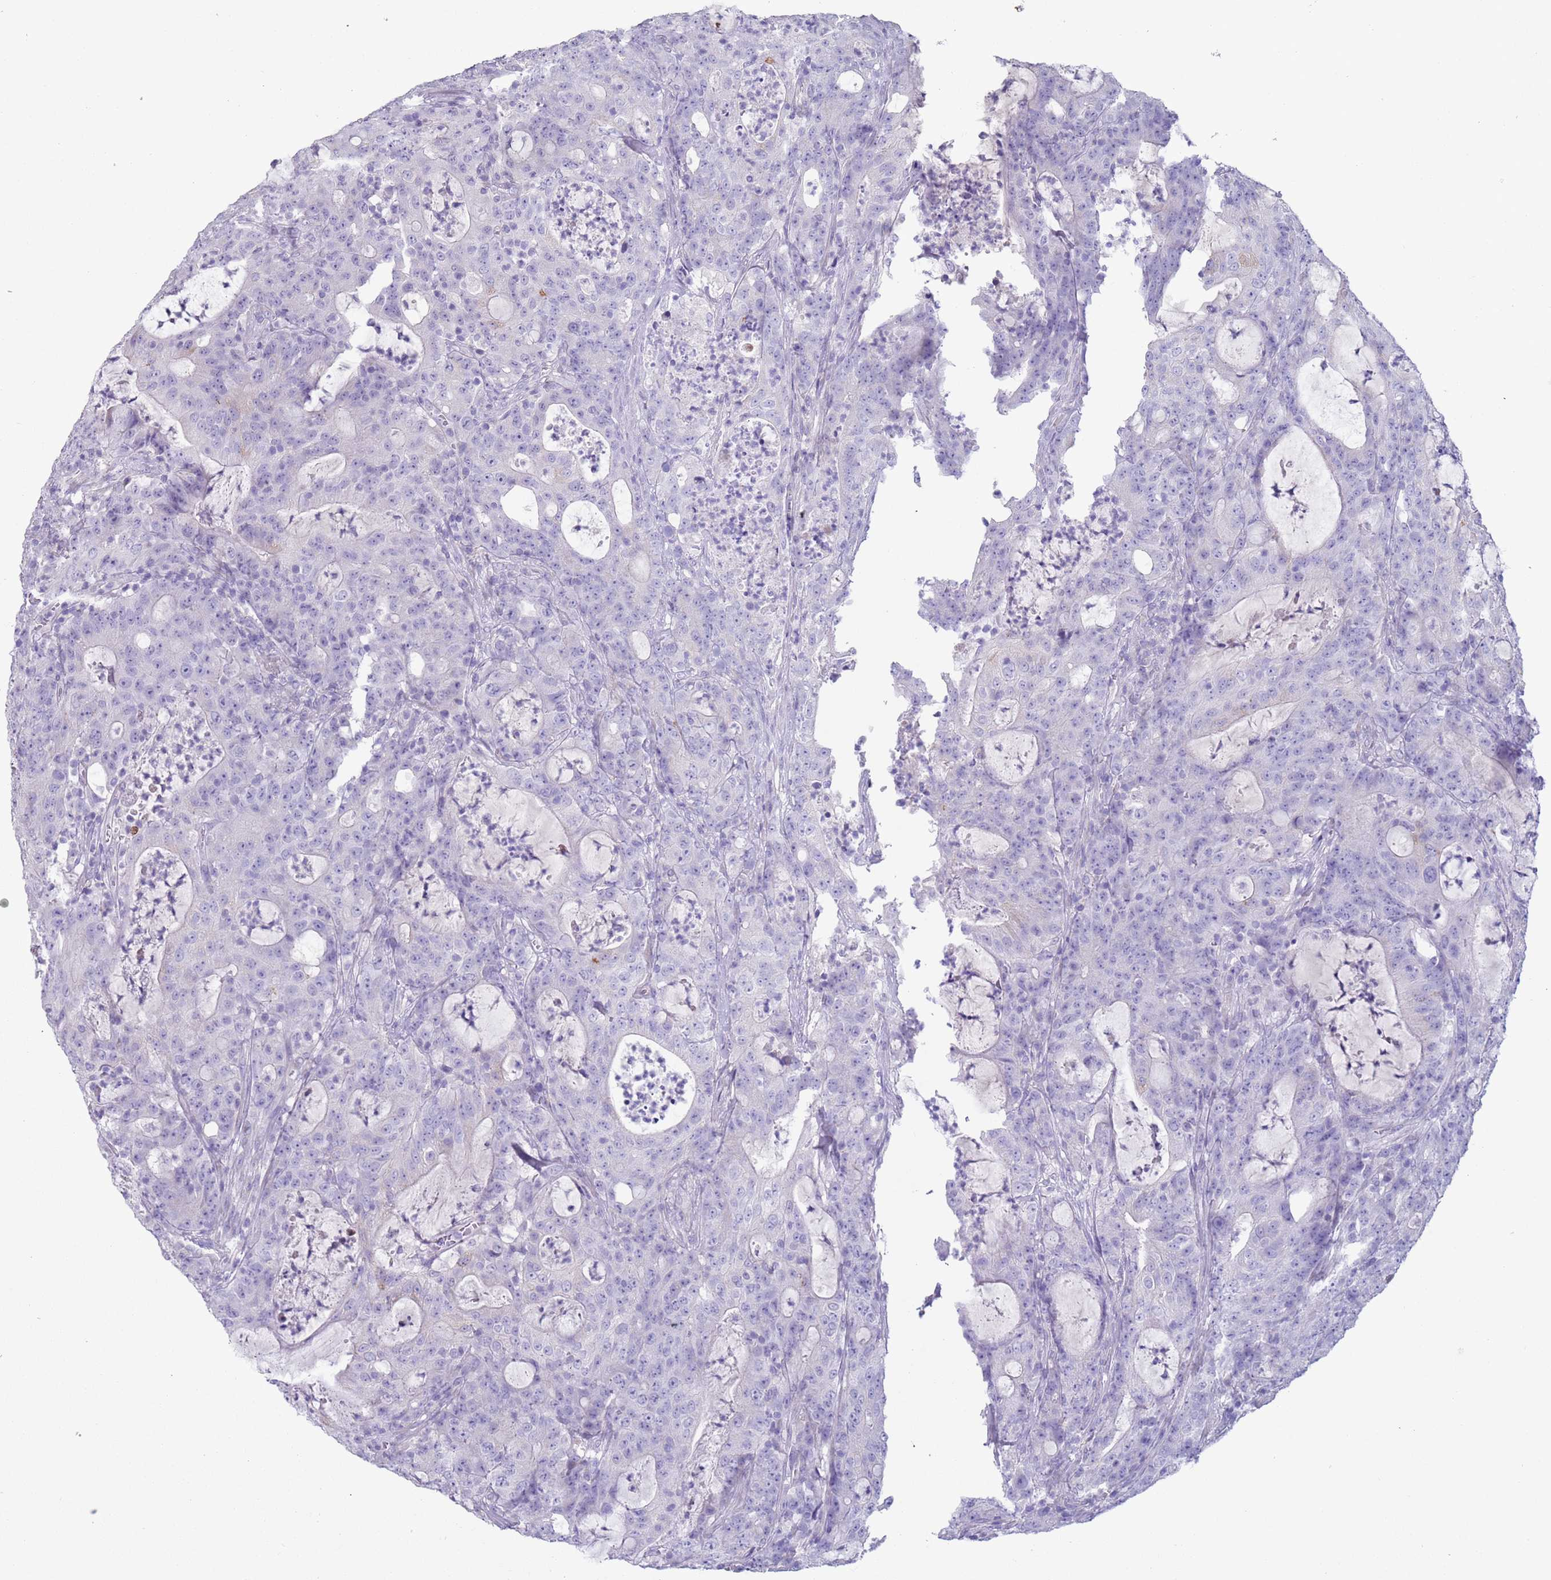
{"staining": {"intensity": "negative", "quantity": "none", "location": "none"}, "tissue": "colorectal cancer", "cell_type": "Tumor cells", "image_type": "cancer", "snomed": [{"axis": "morphology", "description": "Adenocarcinoma, NOS"}, {"axis": "topography", "description": "Colon"}], "caption": "High magnification brightfield microscopy of adenocarcinoma (colorectal) stained with DAB (3,3'-diaminobenzidine) (brown) and counterstained with hematoxylin (blue): tumor cells show no significant positivity. Nuclei are stained in blue.", "gene": "NPAP1", "patient": {"sex": "male", "age": 83}}